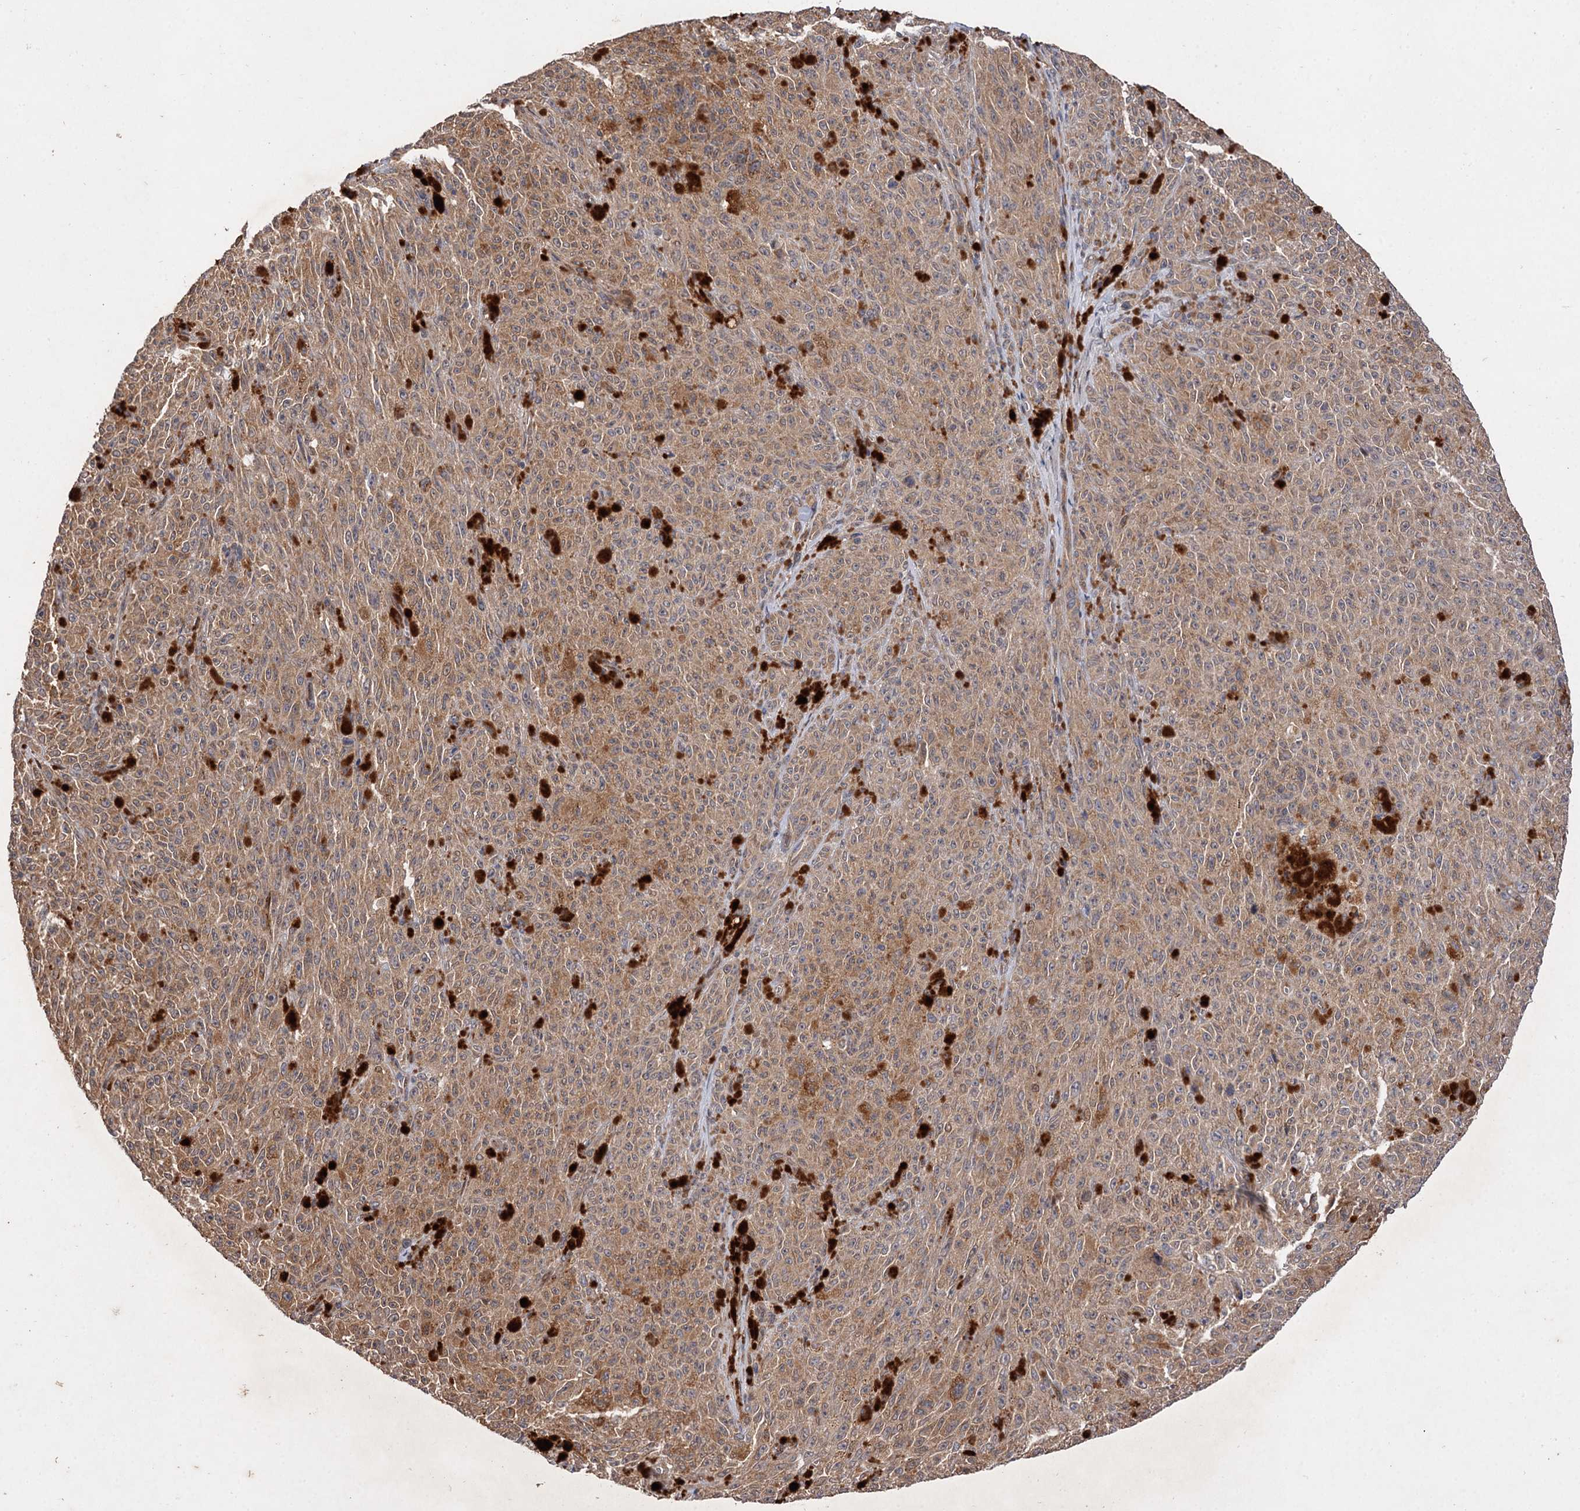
{"staining": {"intensity": "moderate", "quantity": ">75%", "location": "cytoplasmic/membranous"}, "tissue": "melanoma", "cell_type": "Tumor cells", "image_type": "cancer", "snomed": [{"axis": "morphology", "description": "Malignant melanoma, NOS"}, {"axis": "topography", "description": "Skin"}], "caption": "Protein staining by immunohistochemistry reveals moderate cytoplasmic/membranous expression in about >75% of tumor cells in malignant melanoma. (Stains: DAB (3,3'-diaminobenzidine) in brown, nuclei in blue, Microscopy: brightfield microscopy at high magnification).", "gene": "FBXW8", "patient": {"sex": "female", "age": 82}}